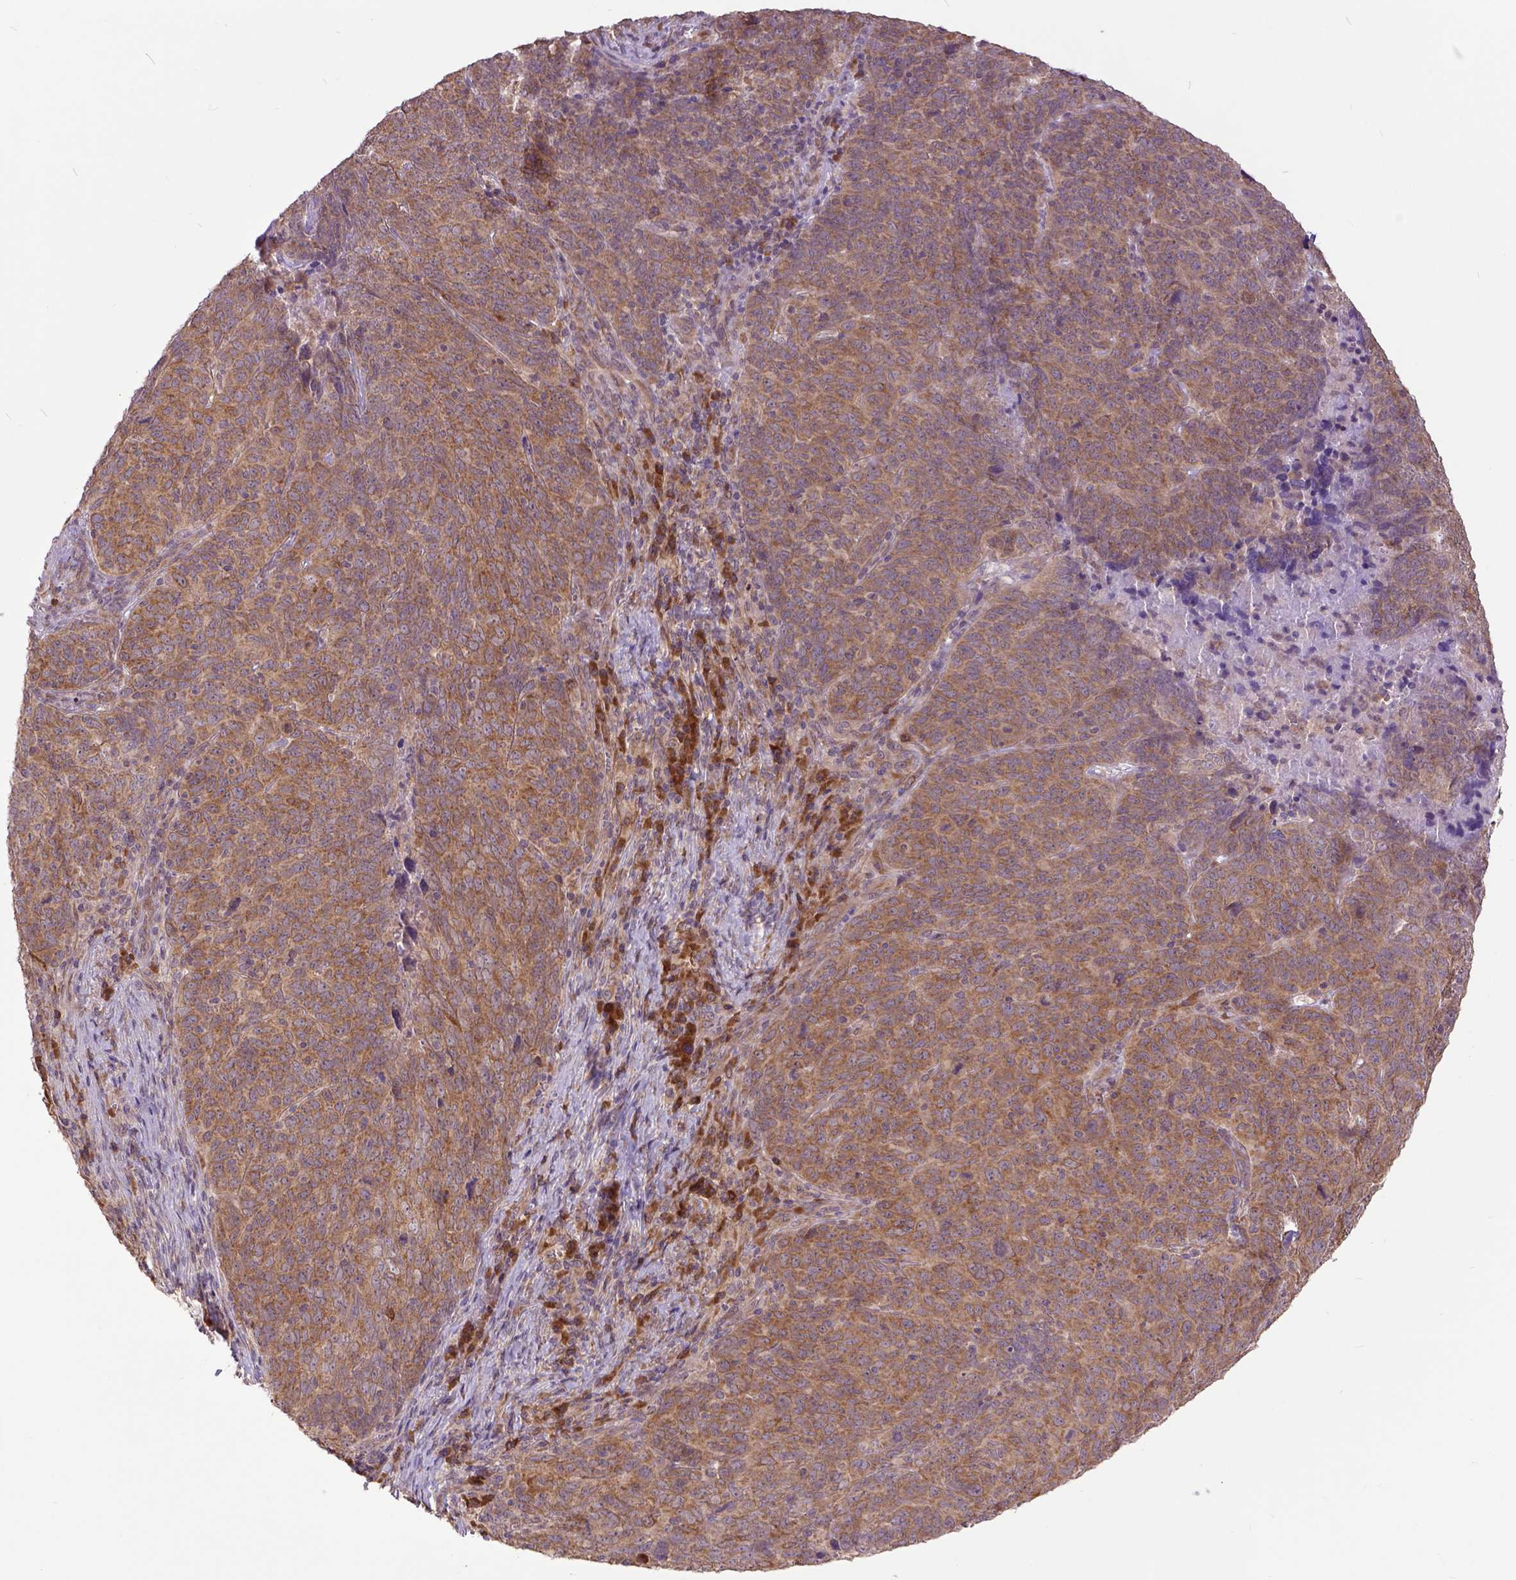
{"staining": {"intensity": "moderate", "quantity": ">75%", "location": "cytoplasmic/membranous"}, "tissue": "skin cancer", "cell_type": "Tumor cells", "image_type": "cancer", "snomed": [{"axis": "morphology", "description": "Squamous cell carcinoma, NOS"}, {"axis": "topography", "description": "Skin"}, {"axis": "topography", "description": "Anal"}], "caption": "Immunohistochemical staining of human skin cancer demonstrates moderate cytoplasmic/membranous protein staining in about >75% of tumor cells. The staining was performed using DAB (3,3'-diaminobenzidine) to visualize the protein expression in brown, while the nuclei were stained in blue with hematoxylin (Magnification: 20x).", "gene": "ARL1", "patient": {"sex": "female", "age": 51}}